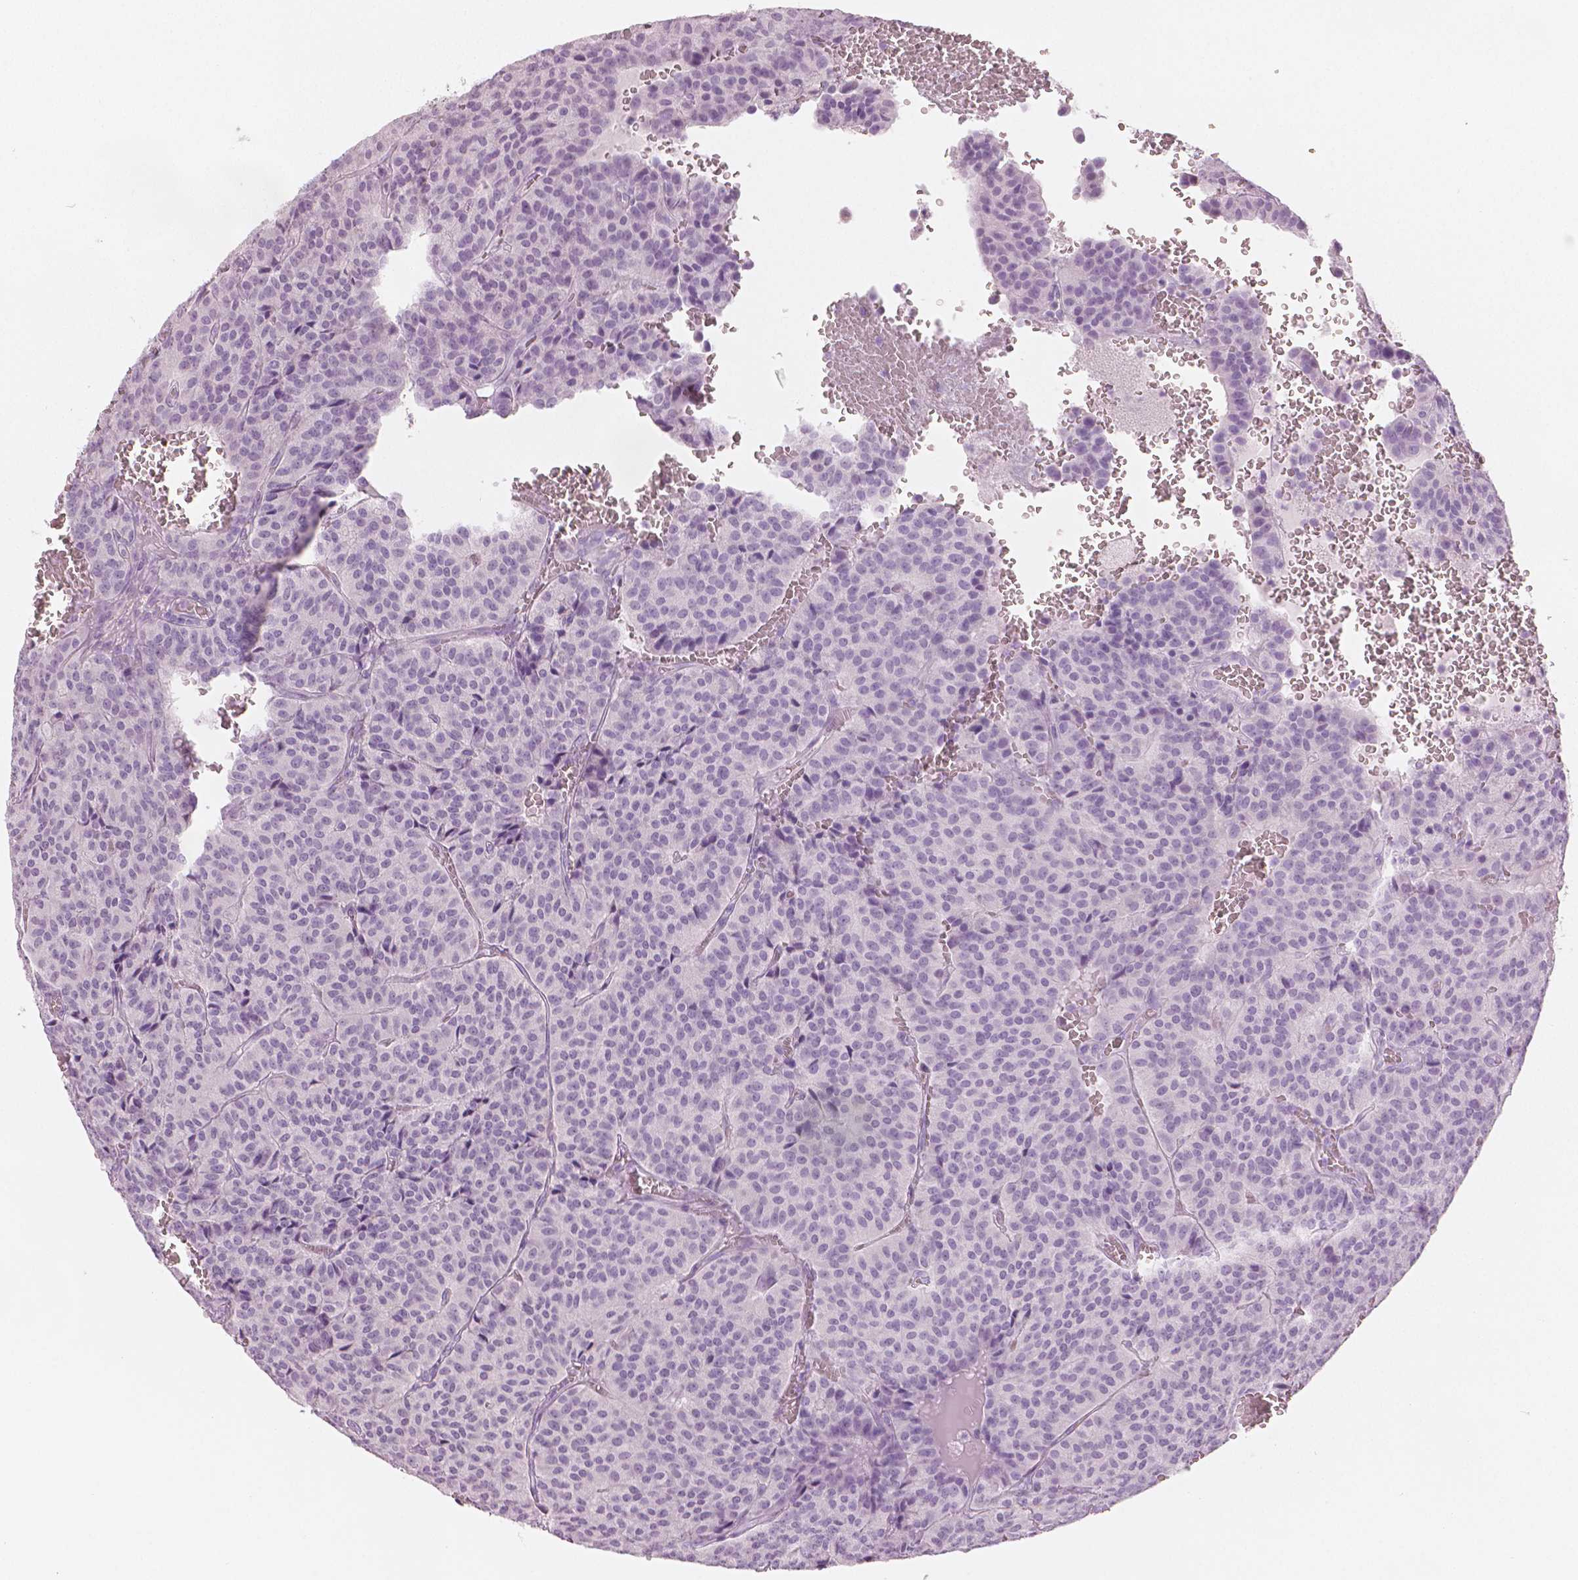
{"staining": {"intensity": "negative", "quantity": "none", "location": "none"}, "tissue": "carcinoid", "cell_type": "Tumor cells", "image_type": "cancer", "snomed": [{"axis": "morphology", "description": "Carcinoid, malignant, NOS"}, {"axis": "topography", "description": "Lung"}], "caption": "The histopathology image displays no significant expression in tumor cells of carcinoid.", "gene": "PLIN4", "patient": {"sex": "male", "age": 70}}